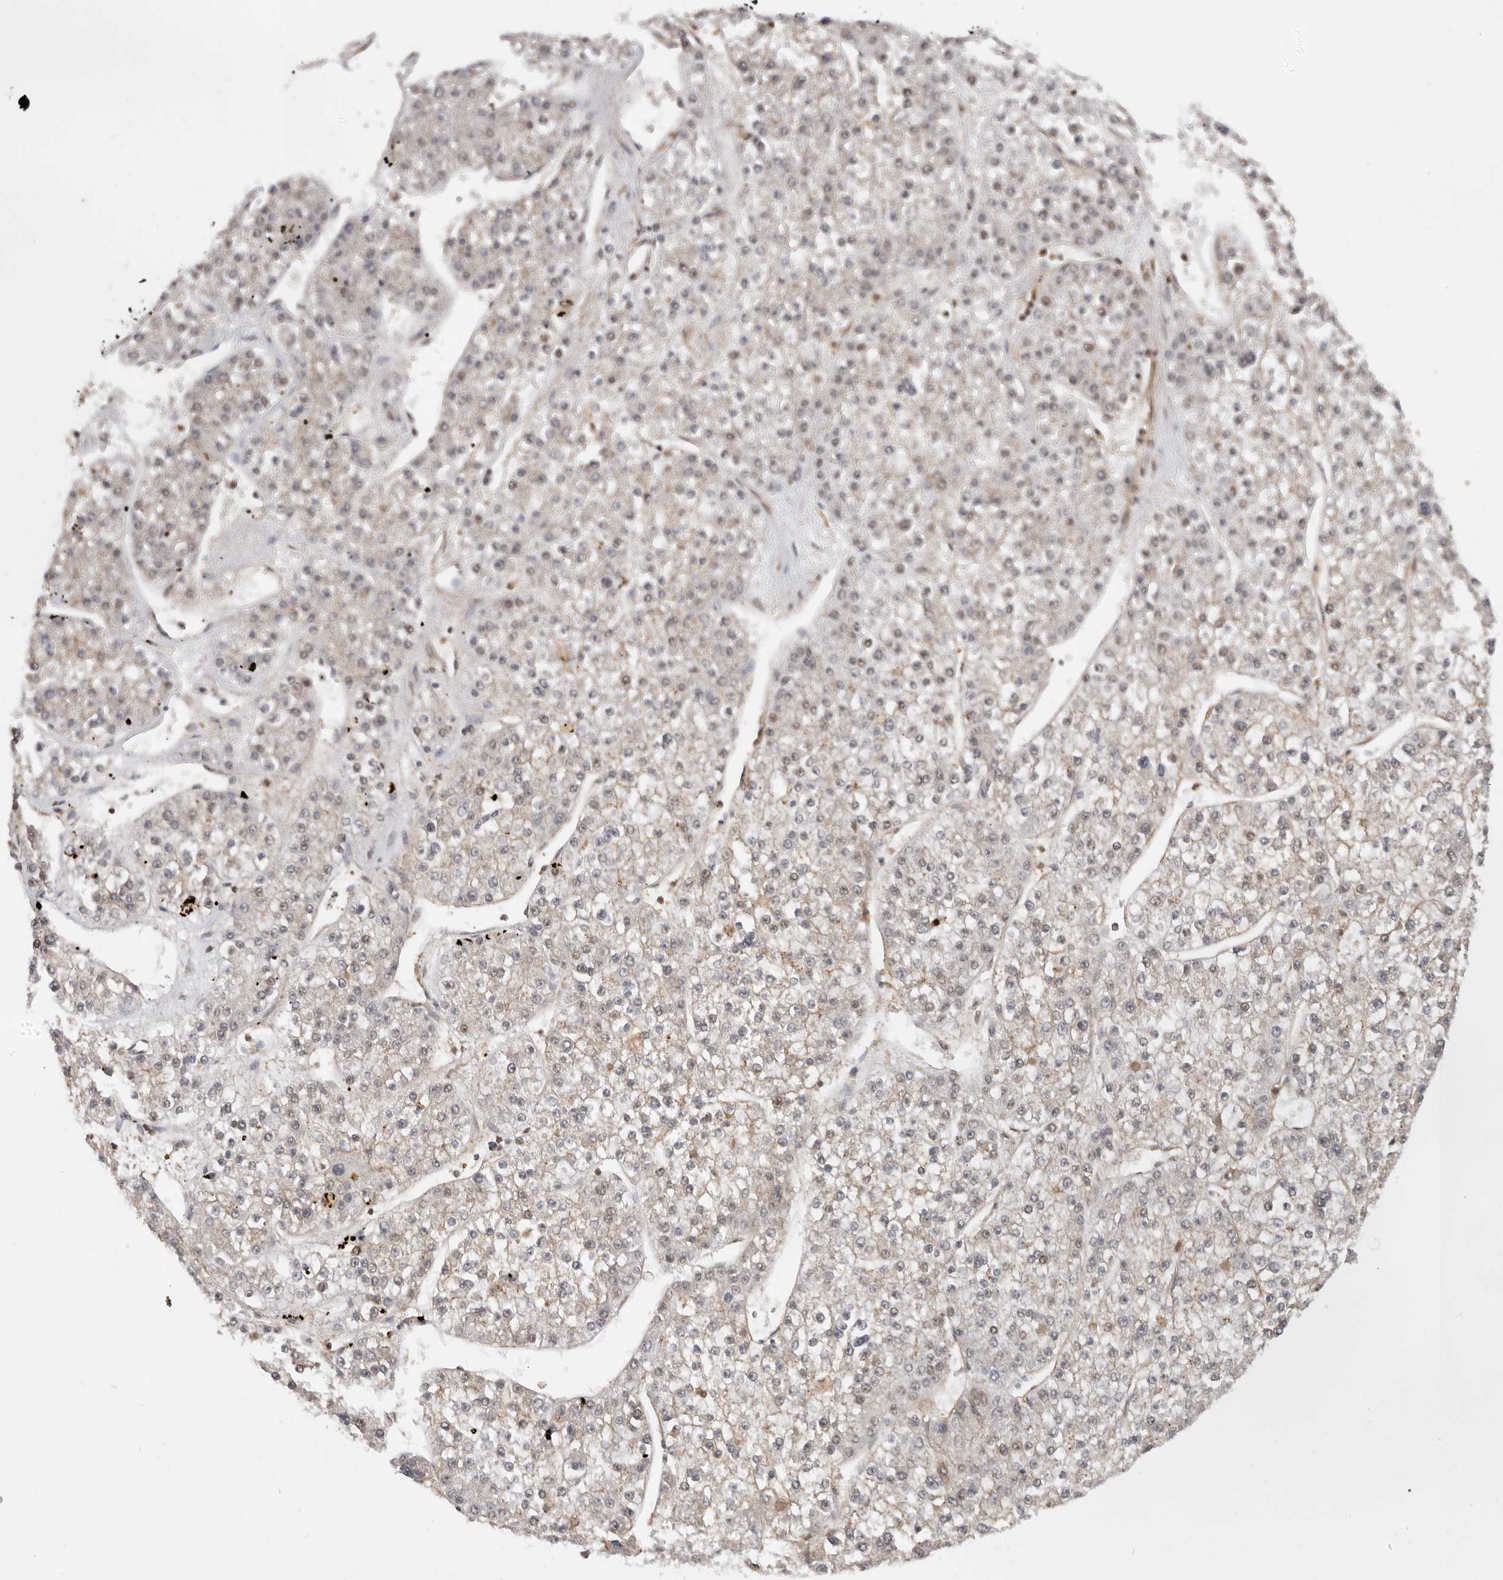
{"staining": {"intensity": "negative", "quantity": "none", "location": "none"}, "tissue": "liver cancer", "cell_type": "Tumor cells", "image_type": "cancer", "snomed": [{"axis": "morphology", "description": "Carcinoma, Hepatocellular, NOS"}, {"axis": "topography", "description": "Liver"}], "caption": "Histopathology image shows no protein staining in tumor cells of liver cancer tissue.", "gene": "ADPRS", "patient": {"sex": "female", "age": 73}}